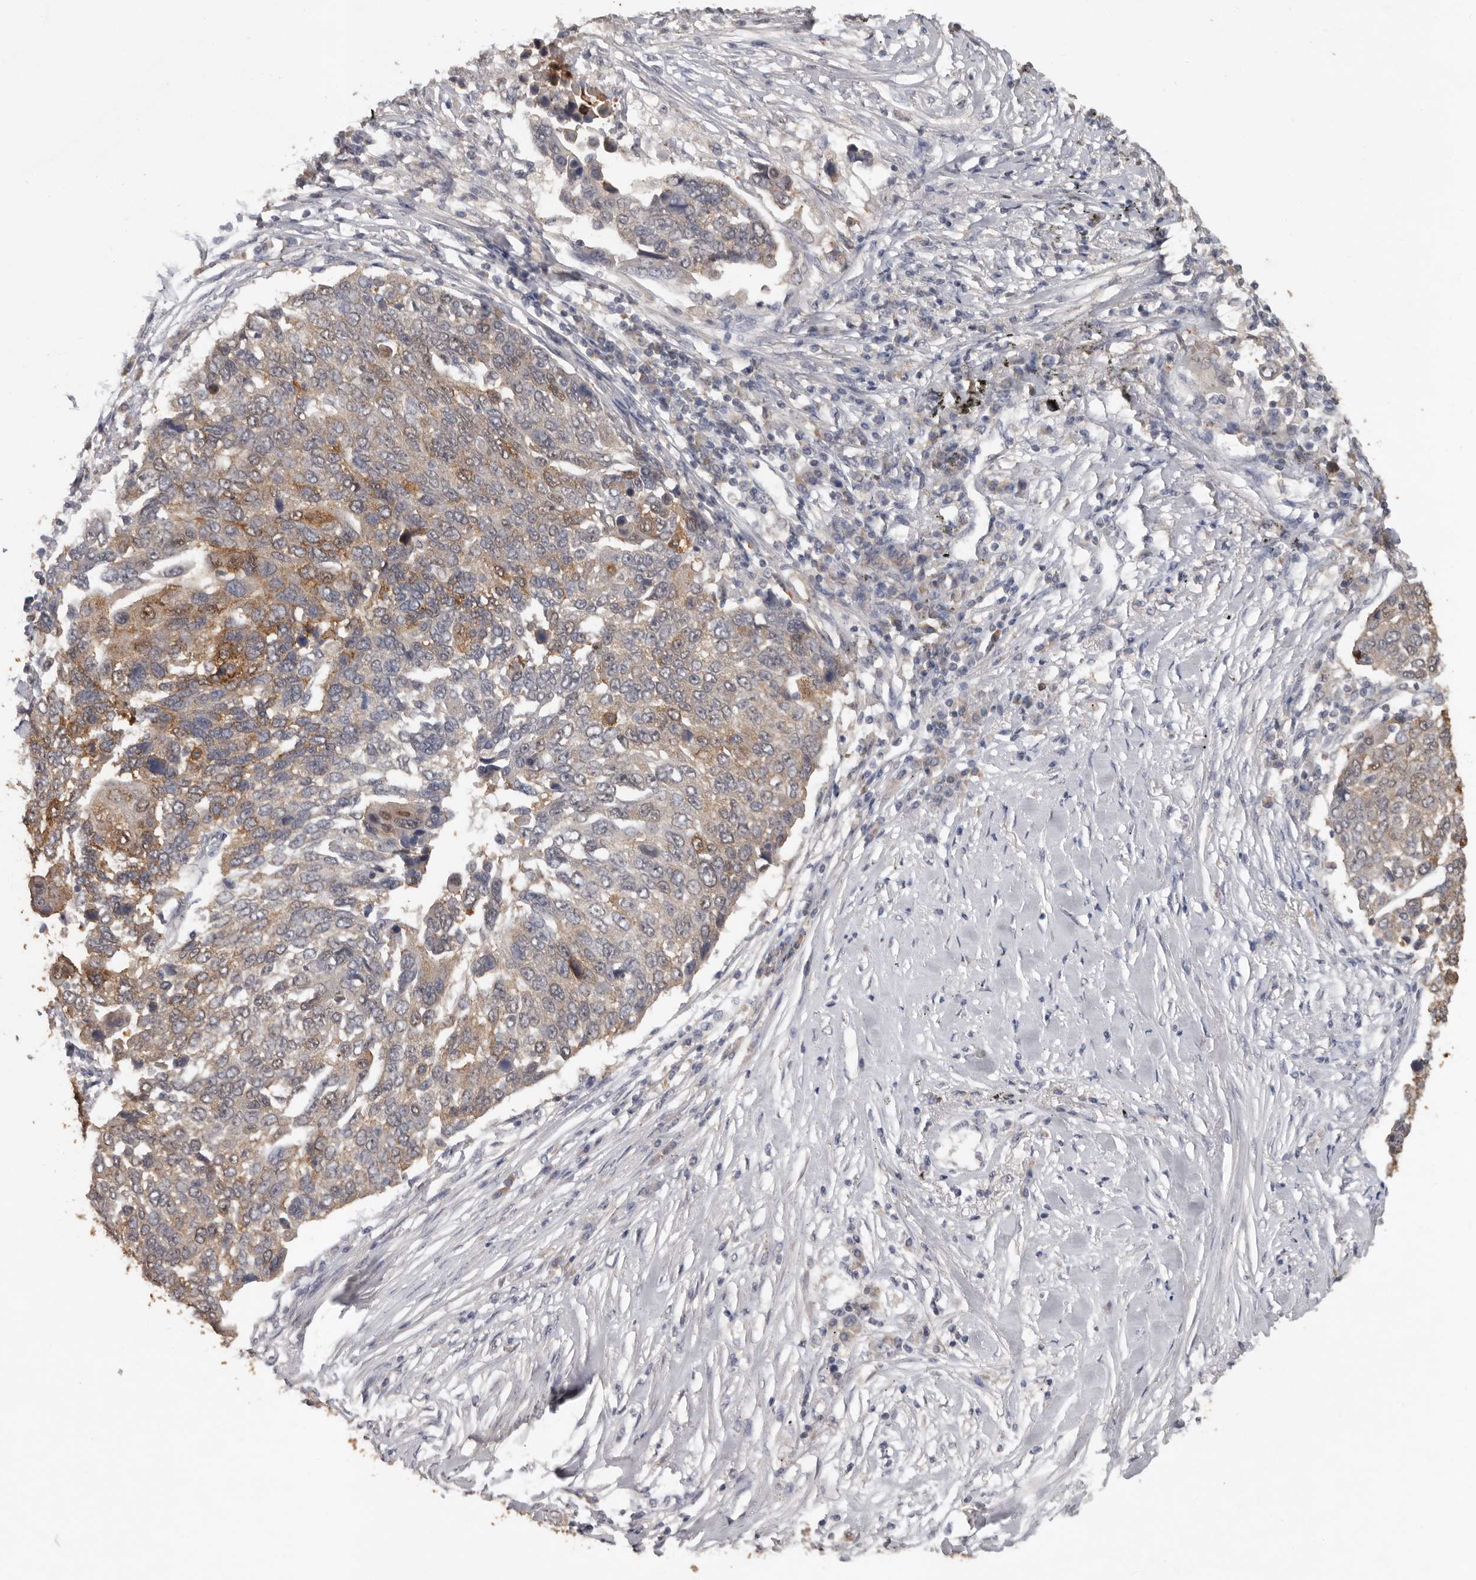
{"staining": {"intensity": "moderate", "quantity": ">75%", "location": "cytoplasmic/membranous"}, "tissue": "lung cancer", "cell_type": "Tumor cells", "image_type": "cancer", "snomed": [{"axis": "morphology", "description": "Squamous cell carcinoma, NOS"}, {"axis": "topography", "description": "Lung"}], "caption": "High-magnification brightfield microscopy of lung cancer (squamous cell carcinoma) stained with DAB (3,3'-diaminobenzidine) (brown) and counterstained with hematoxylin (blue). tumor cells exhibit moderate cytoplasmic/membranous expression is seen in approximately>75% of cells.", "gene": "MTF1", "patient": {"sex": "male", "age": 66}}